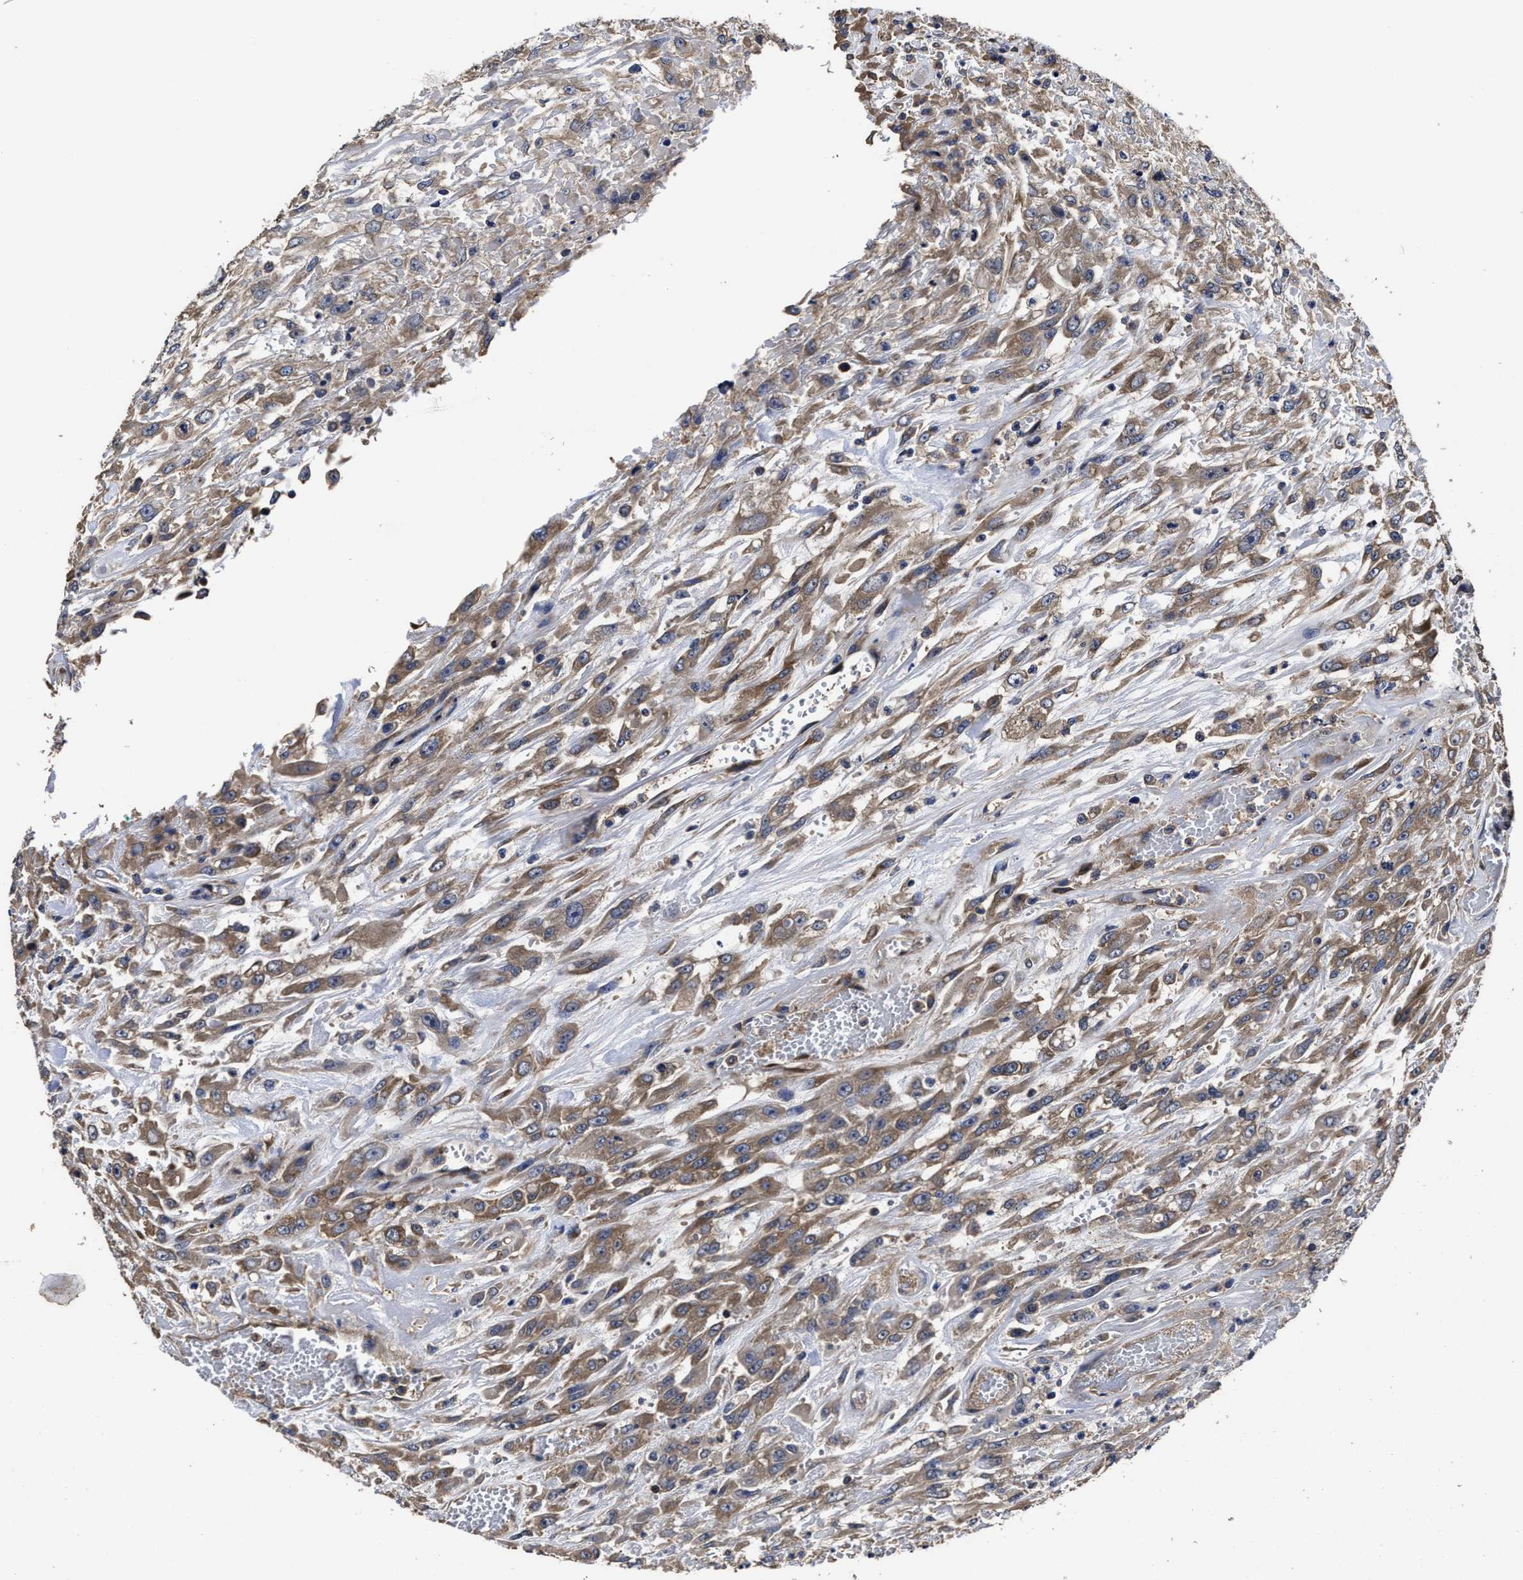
{"staining": {"intensity": "moderate", "quantity": ">75%", "location": "cytoplasmic/membranous"}, "tissue": "urothelial cancer", "cell_type": "Tumor cells", "image_type": "cancer", "snomed": [{"axis": "morphology", "description": "Urothelial carcinoma, High grade"}, {"axis": "topography", "description": "Urinary bladder"}], "caption": "Protein staining exhibits moderate cytoplasmic/membranous positivity in about >75% of tumor cells in urothelial cancer.", "gene": "AVEN", "patient": {"sex": "male", "age": 46}}